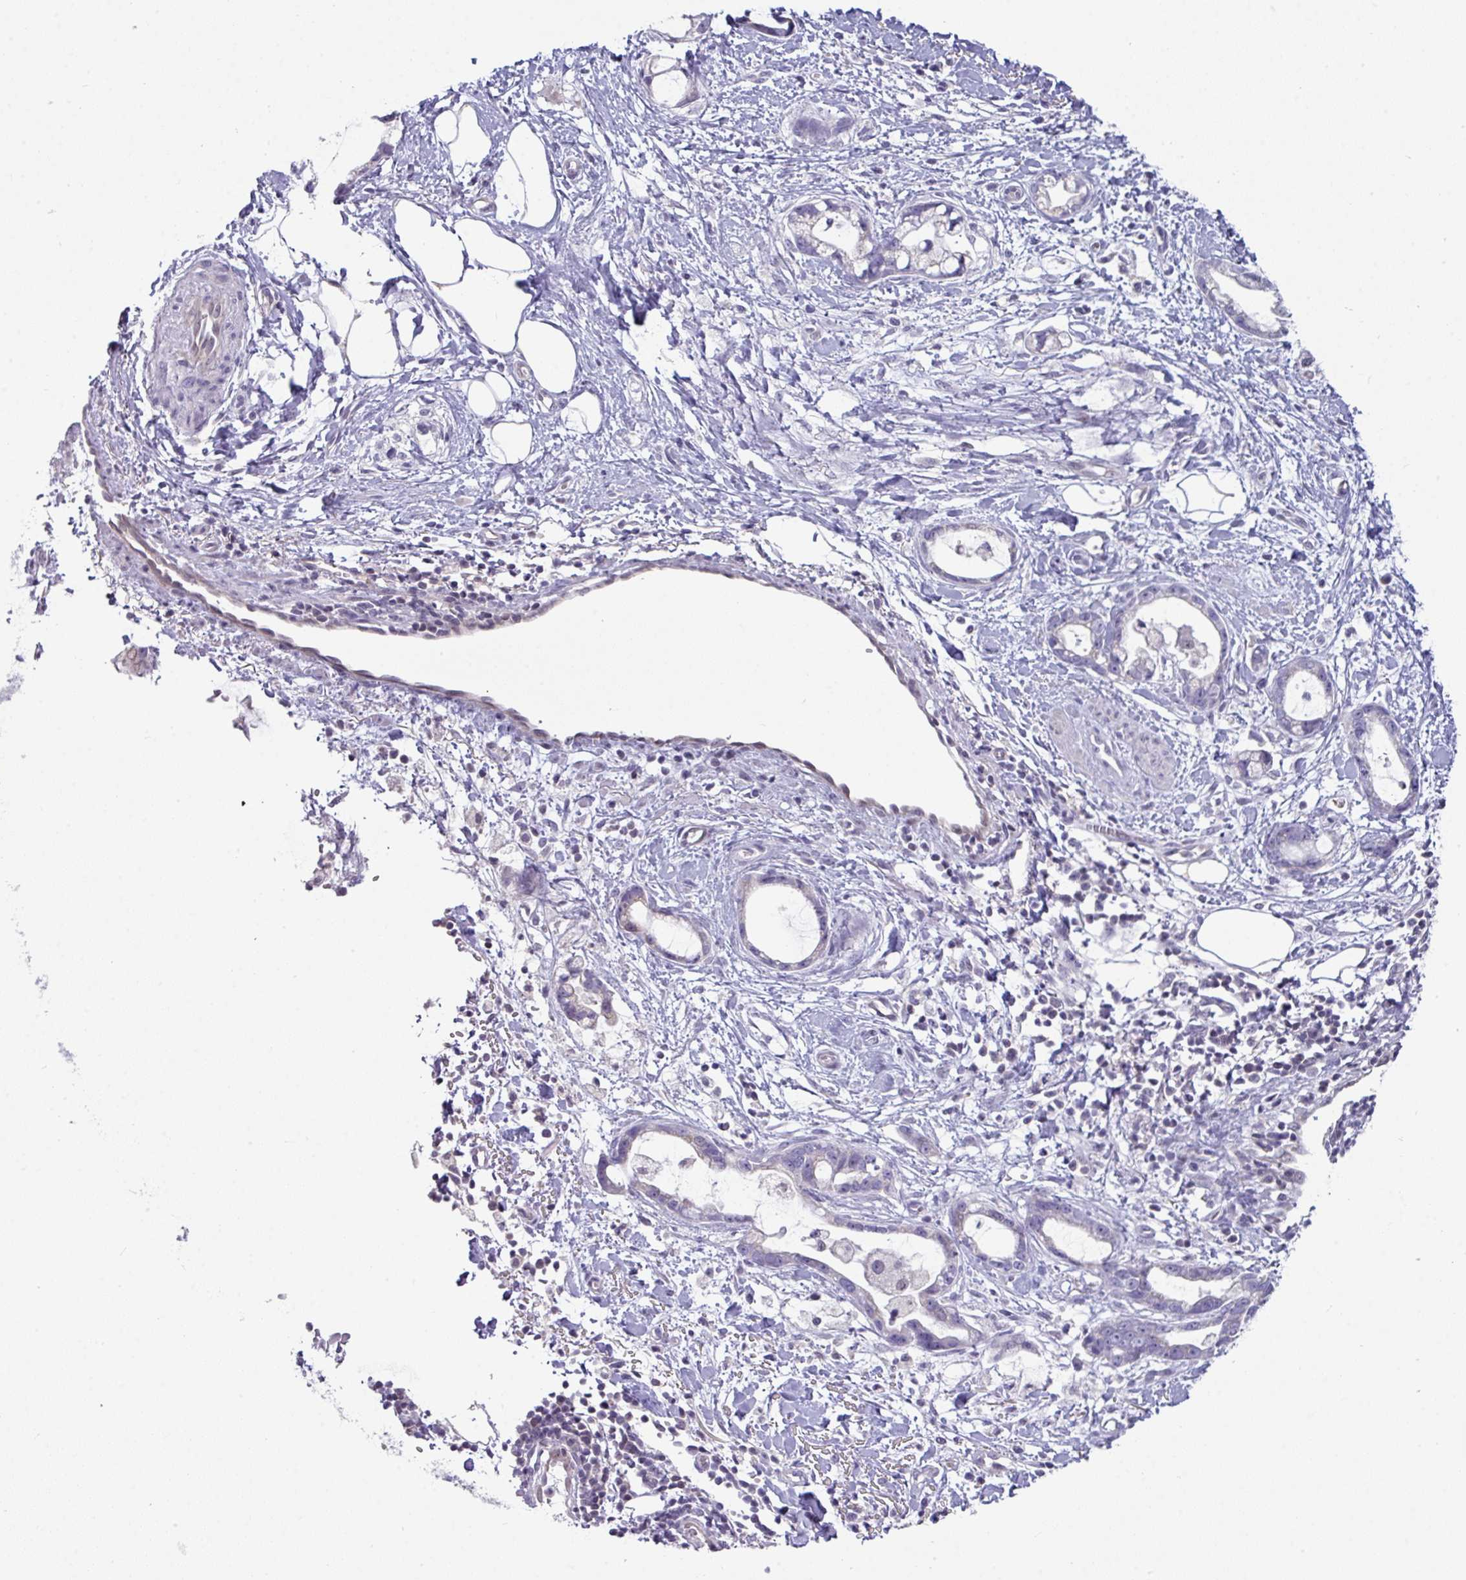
{"staining": {"intensity": "weak", "quantity": "<25%", "location": "cytoplasmic/membranous"}, "tissue": "stomach cancer", "cell_type": "Tumor cells", "image_type": "cancer", "snomed": [{"axis": "morphology", "description": "Adenocarcinoma, NOS"}, {"axis": "topography", "description": "Stomach"}], "caption": "Tumor cells show no significant staining in adenocarcinoma (stomach). Nuclei are stained in blue.", "gene": "STAT5A", "patient": {"sex": "male", "age": 55}}